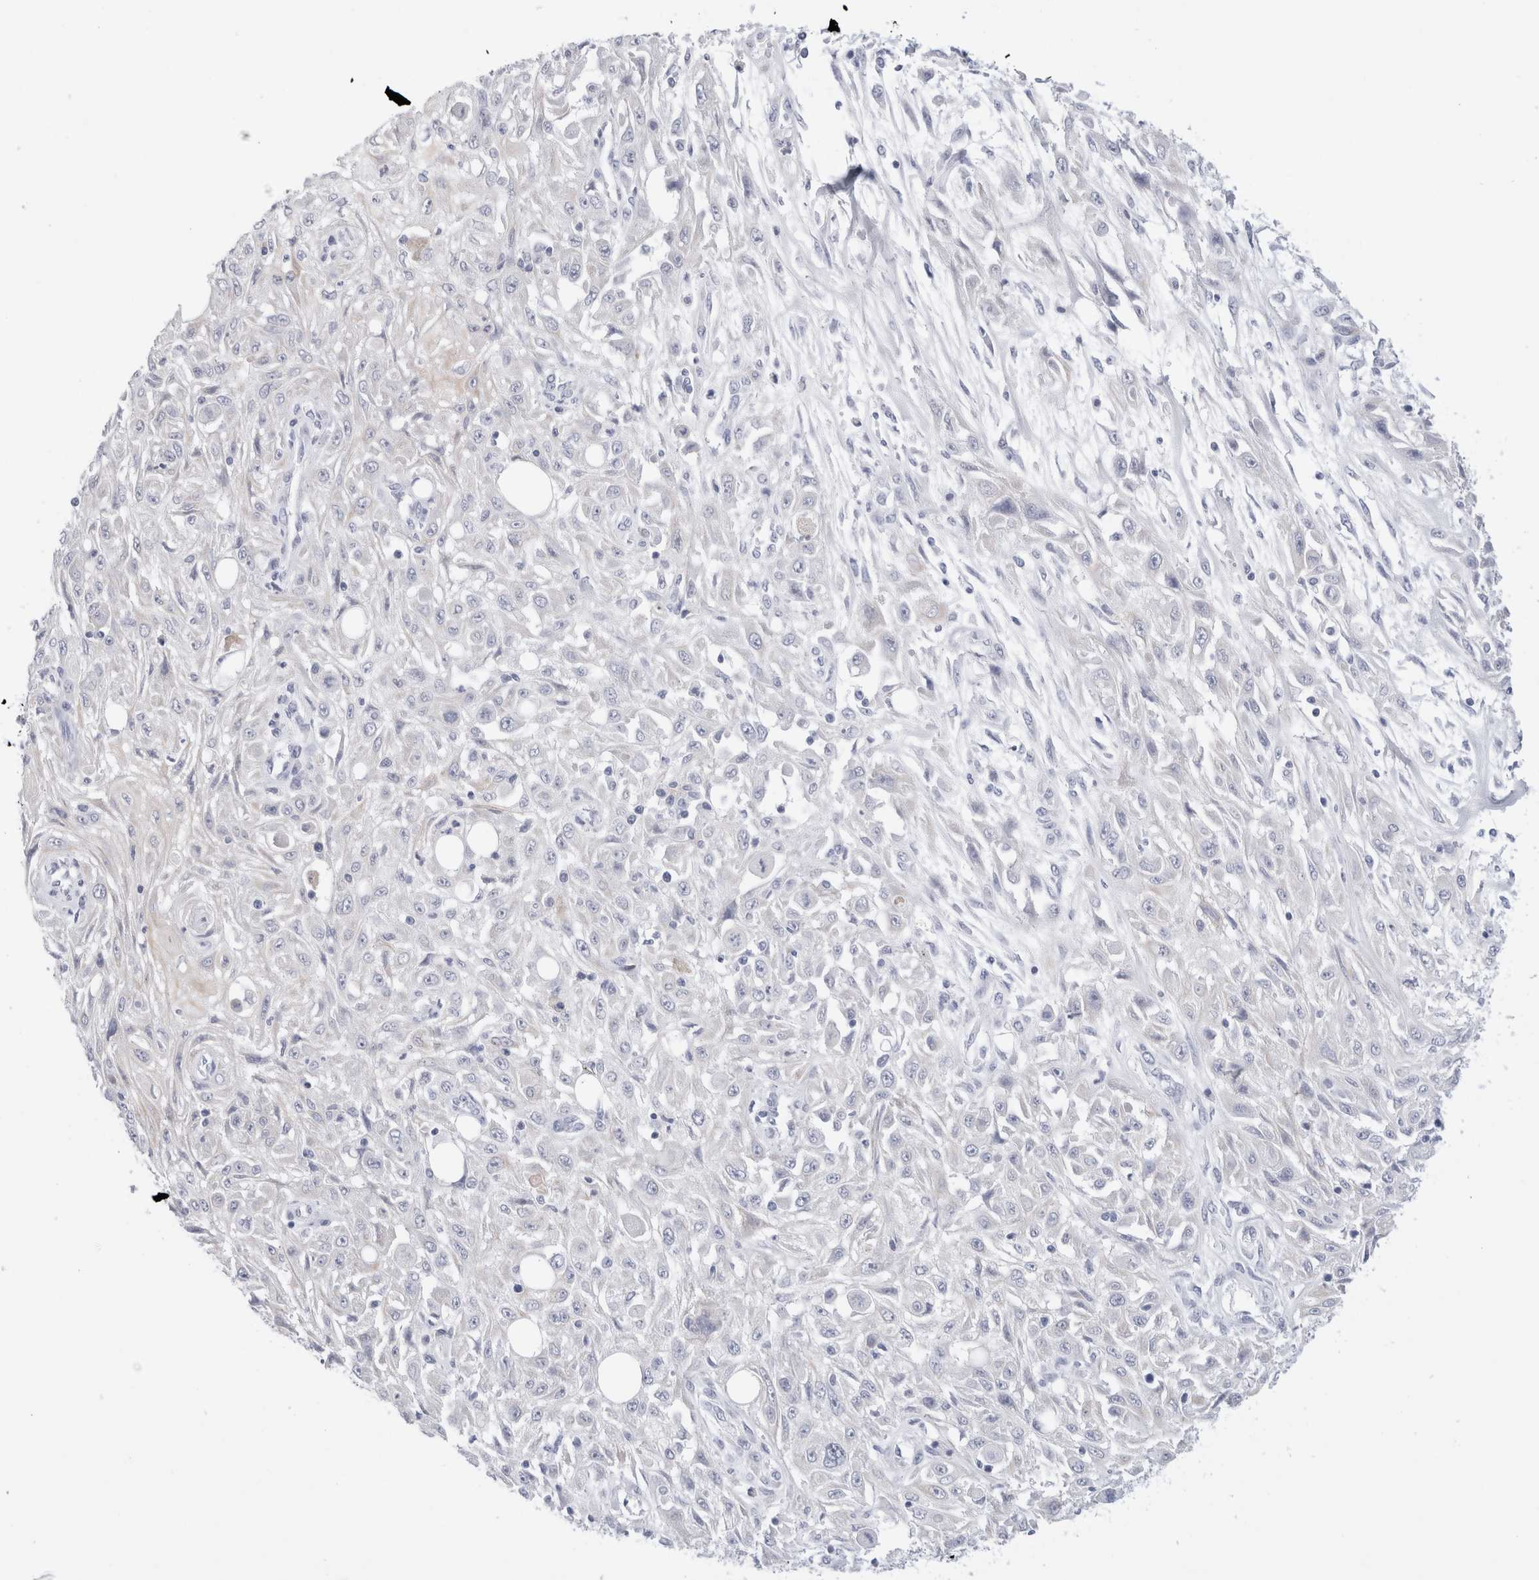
{"staining": {"intensity": "weak", "quantity": "<25%", "location": "cytoplasmic/membranous"}, "tissue": "skin cancer", "cell_type": "Tumor cells", "image_type": "cancer", "snomed": [{"axis": "morphology", "description": "Squamous cell carcinoma, NOS"}, {"axis": "morphology", "description": "Squamous cell carcinoma, metastatic, NOS"}, {"axis": "topography", "description": "Skin"}, {"axis": "topography", "description": "Lymph node"}], "caption": "The IHC micrograph has no significant staining in tumor cells of skin cancer tissue. Nuclei are stained in blue.", "gene": "MUC15", "patient": {"sex": "male", "age": 75}}